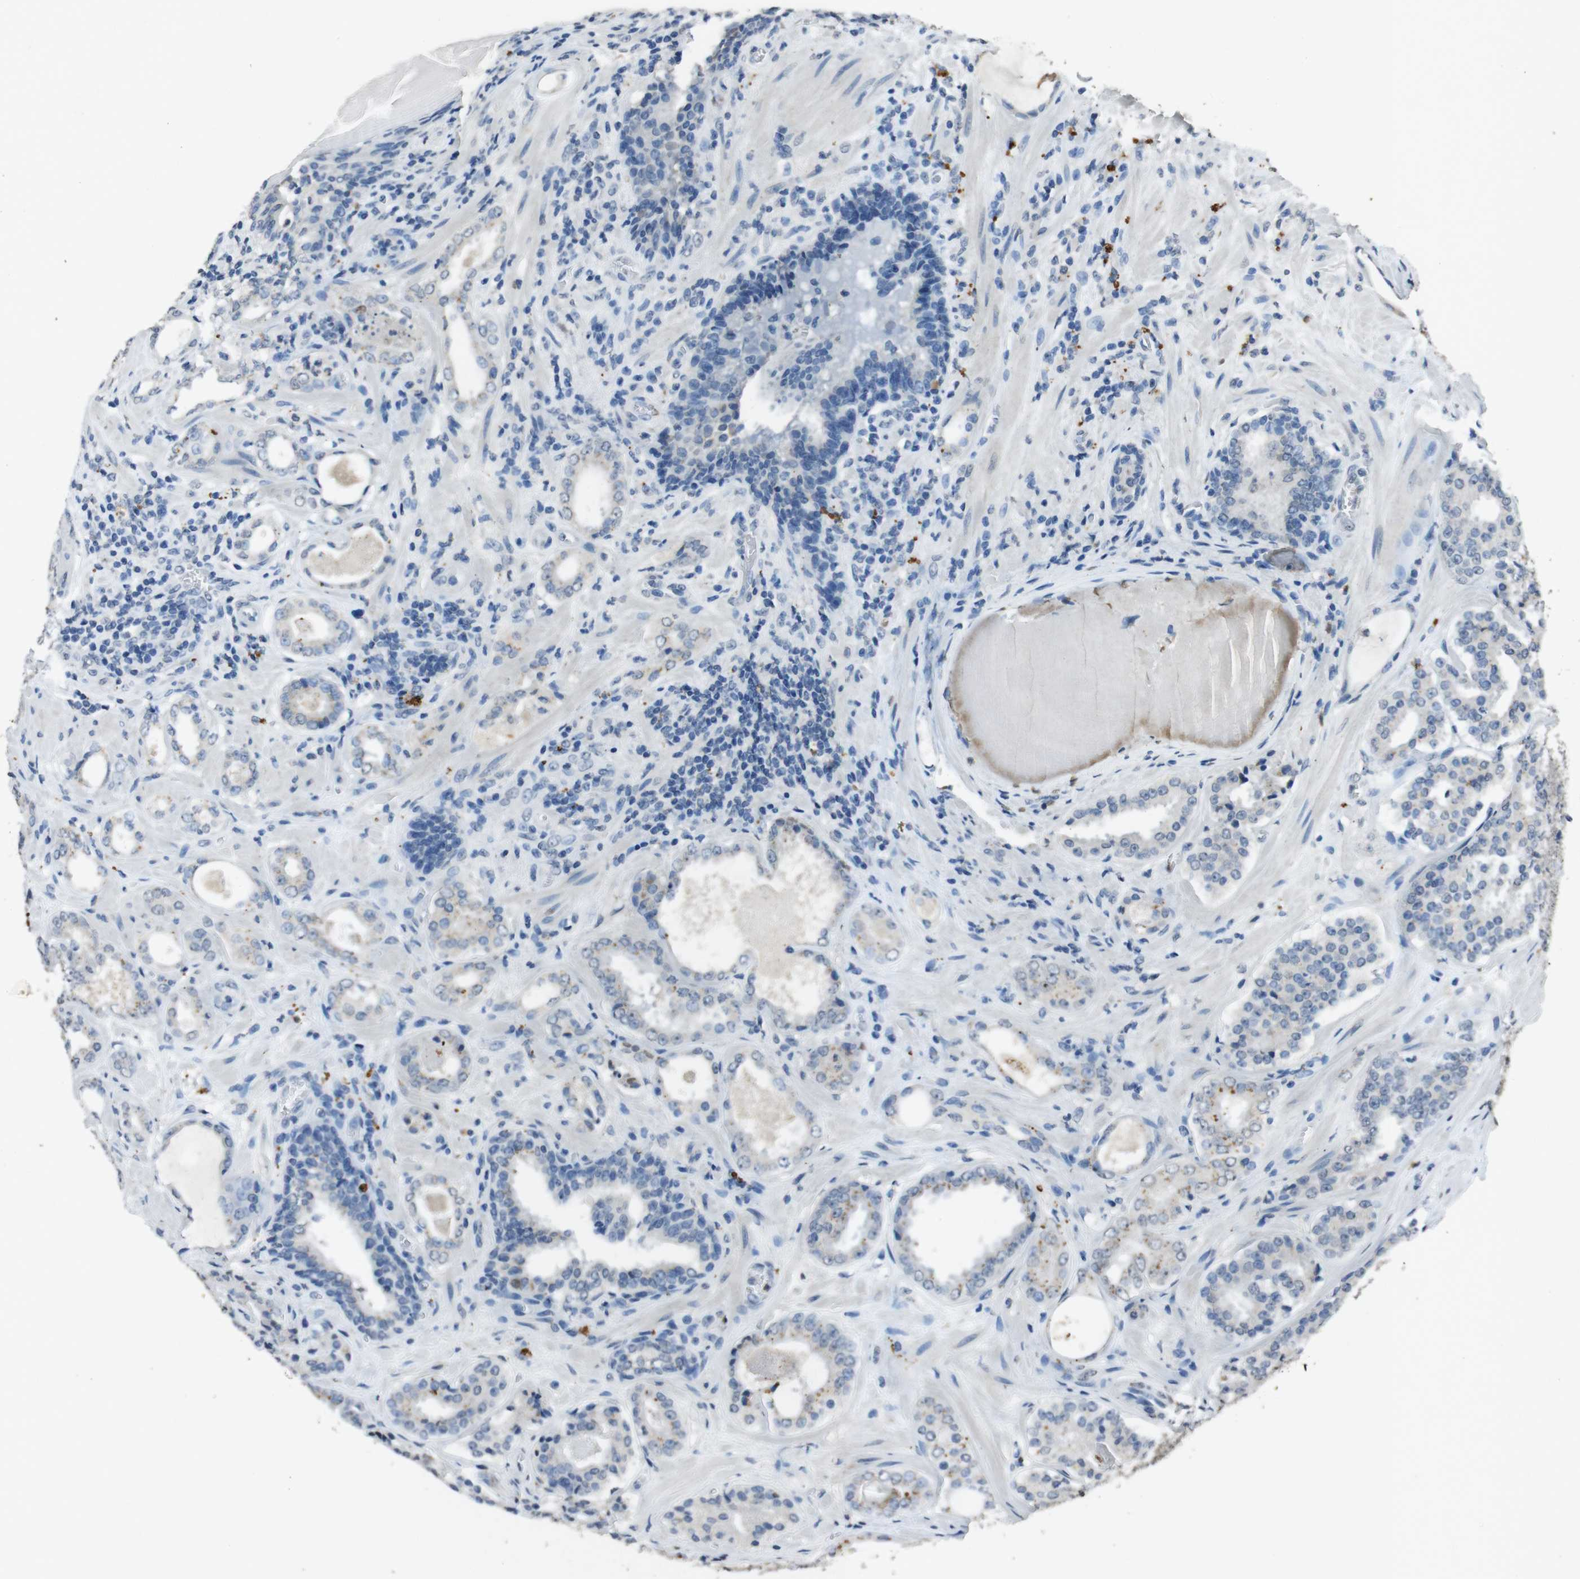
{"staining": {"intensity": "negative", "quantity": "none", "location": "none"}, "tissue": "prostate cancer", "cell_type": "Tumor cells", "image_type": "cancer", "snomed": [{"axis": "morphology", "description": "Adenocarcinoma, High grade"}, {"axis": "topography", "description": "Prostate"}], "caption": "A high-resolution histopathology image shows immunohistochemistry (IHC) staining of prostate cancer, which shows no significant staining in tumor cells.", "gene": "STBD1", "patient": {"sex": "male", "age": 60}}